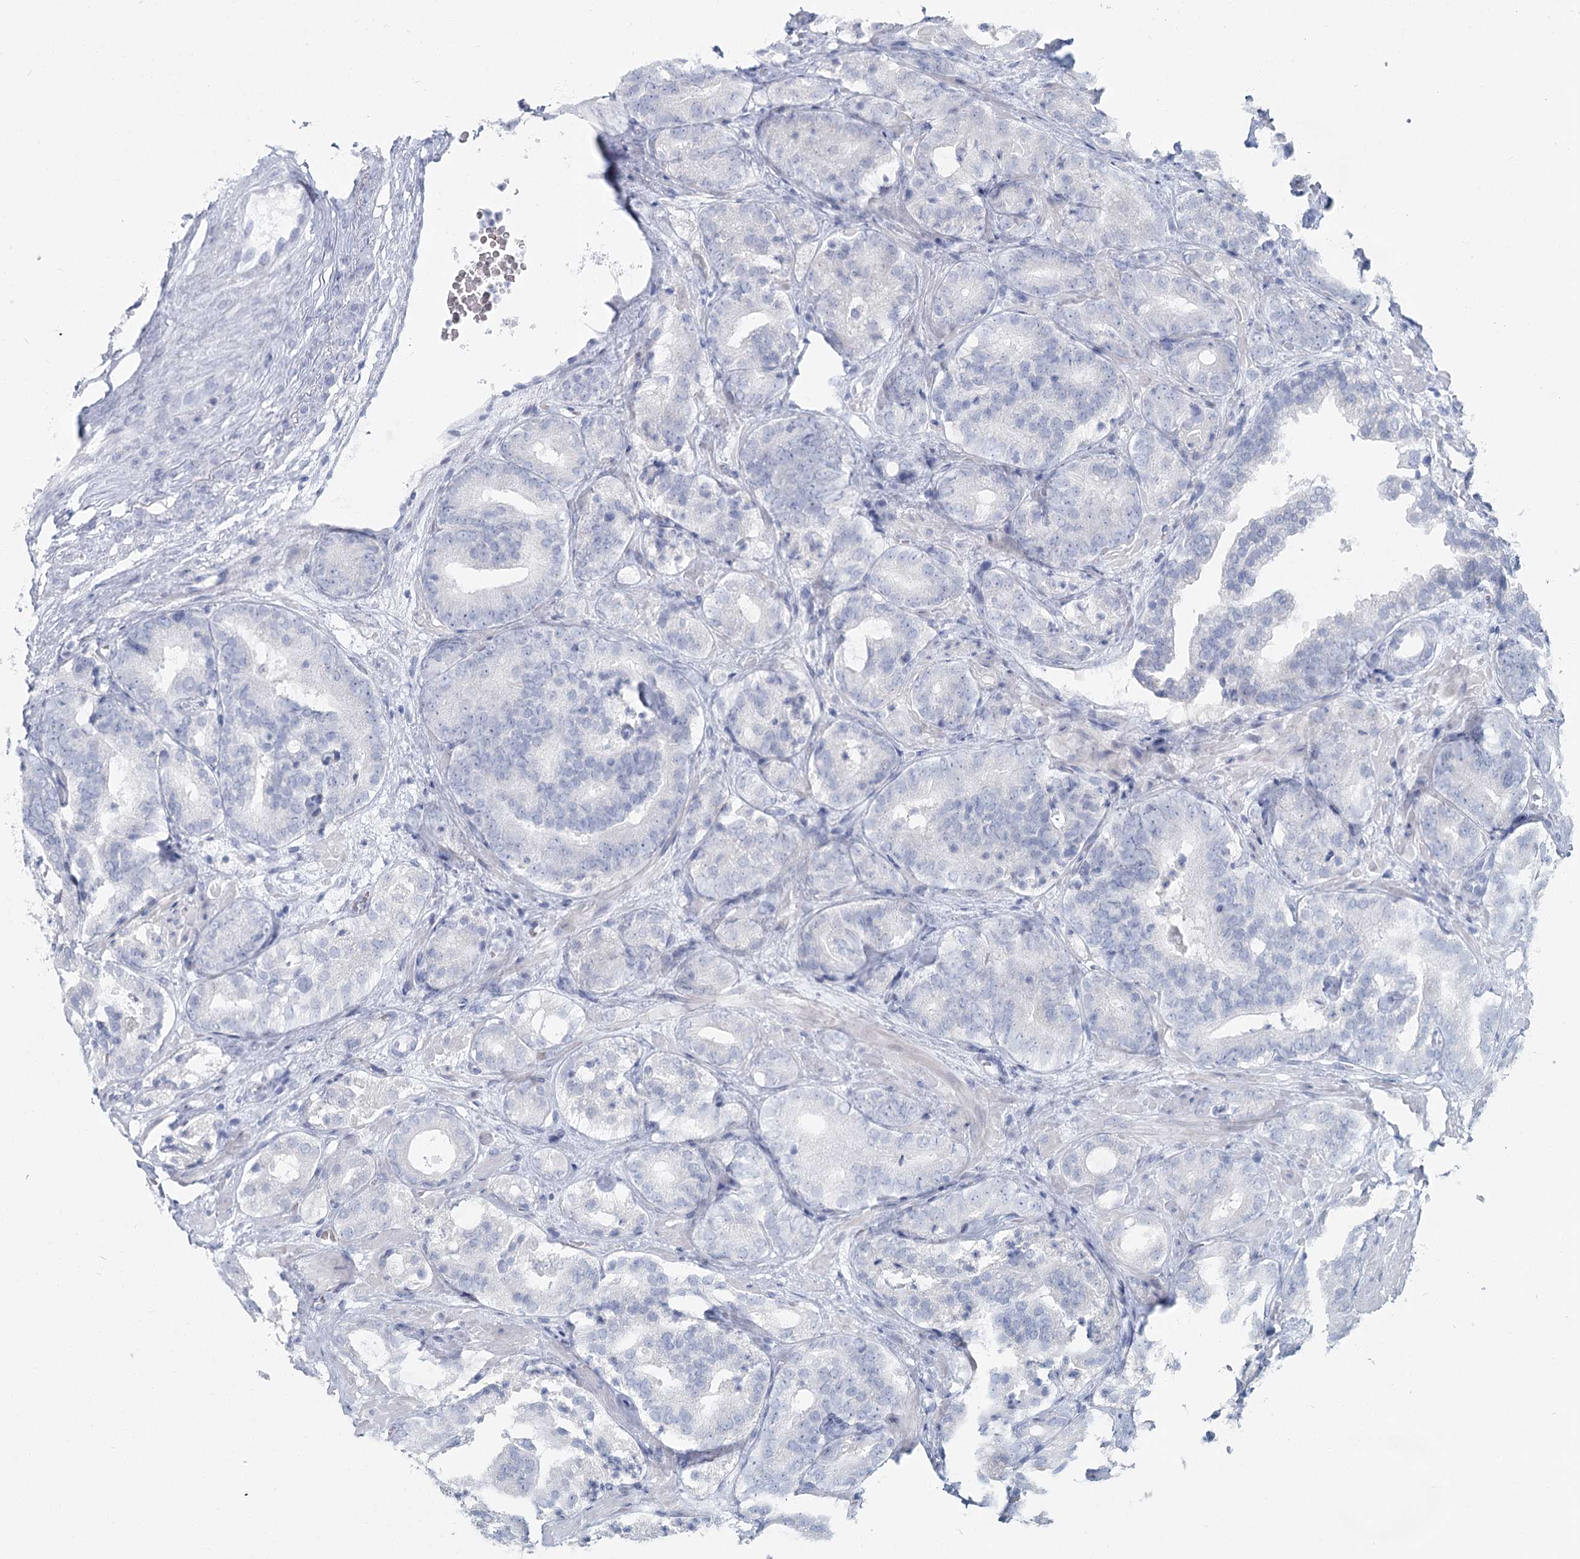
{"staining": {"intensity": "negative", "quantity": "none", "location": "none"}, "tissue": "prostate cancer", "cell_type": "Tumor cells", "image_type": "cancer", "snomed": [{"axis": "morphology", "description": "Adenocarcinoma, High grade"}, {"axis": "topography", "description": "Prostate"}], "caption": "Prostate cancer stained for a protein using IHC demonstrates no staining tumor cells.", "gene": "IFIT5", "patient": {"sex": "male", "age": 57}}